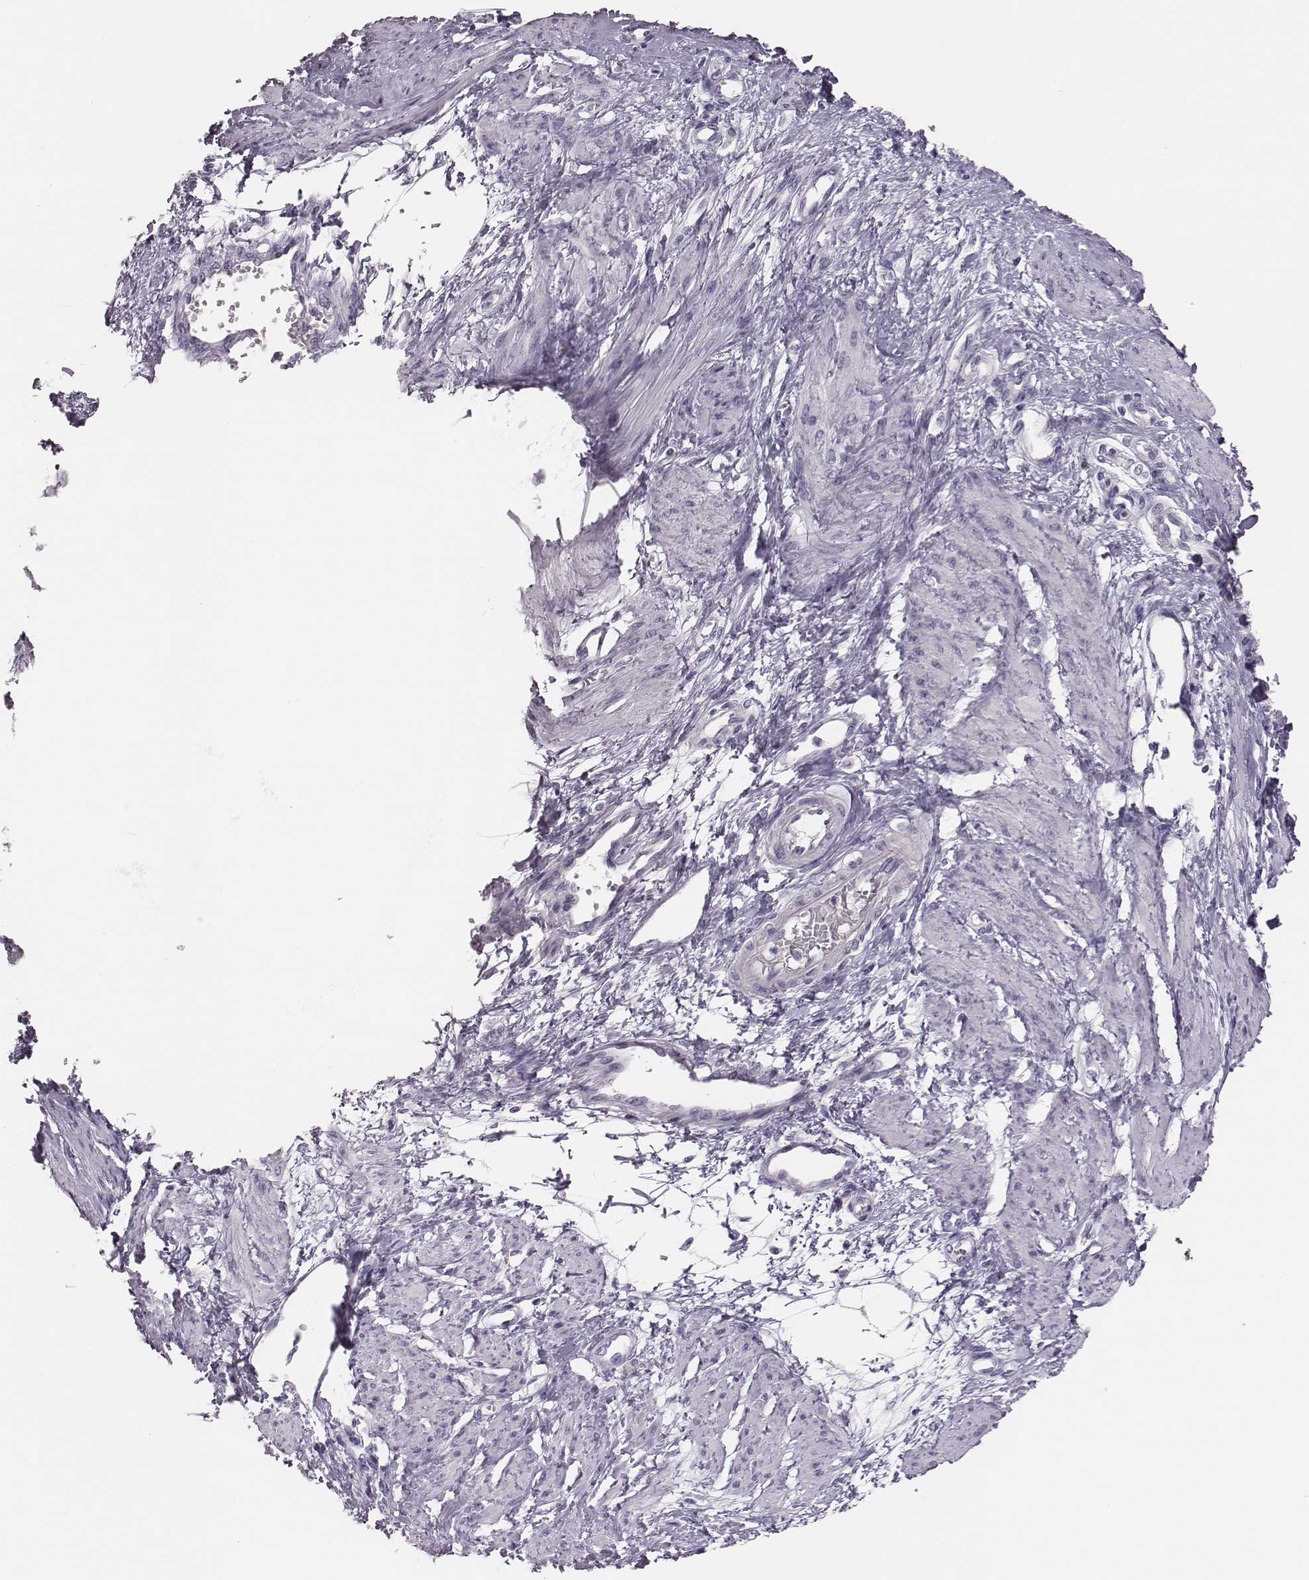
{"staining": {"intensity": "negative", "quantity": "none", "location": "none"}, "tissue": "smooth muscle", "cell_type": "Smooth muscle cells", "image_type": "normal", "snomed": [{"axis": "morphology", "description": "Normal tissue, NOS"}, {"axis": "topography", "description": "Smooth muscle"}, {"axis": "topography", "description": "Uterus"}], "caption": "Protein analysis of unremarkable smooth muscle reveals no significant expression in smooth muscle cells.", "gene": "PBK", "patient": {"sex": "female", "age": 39}}